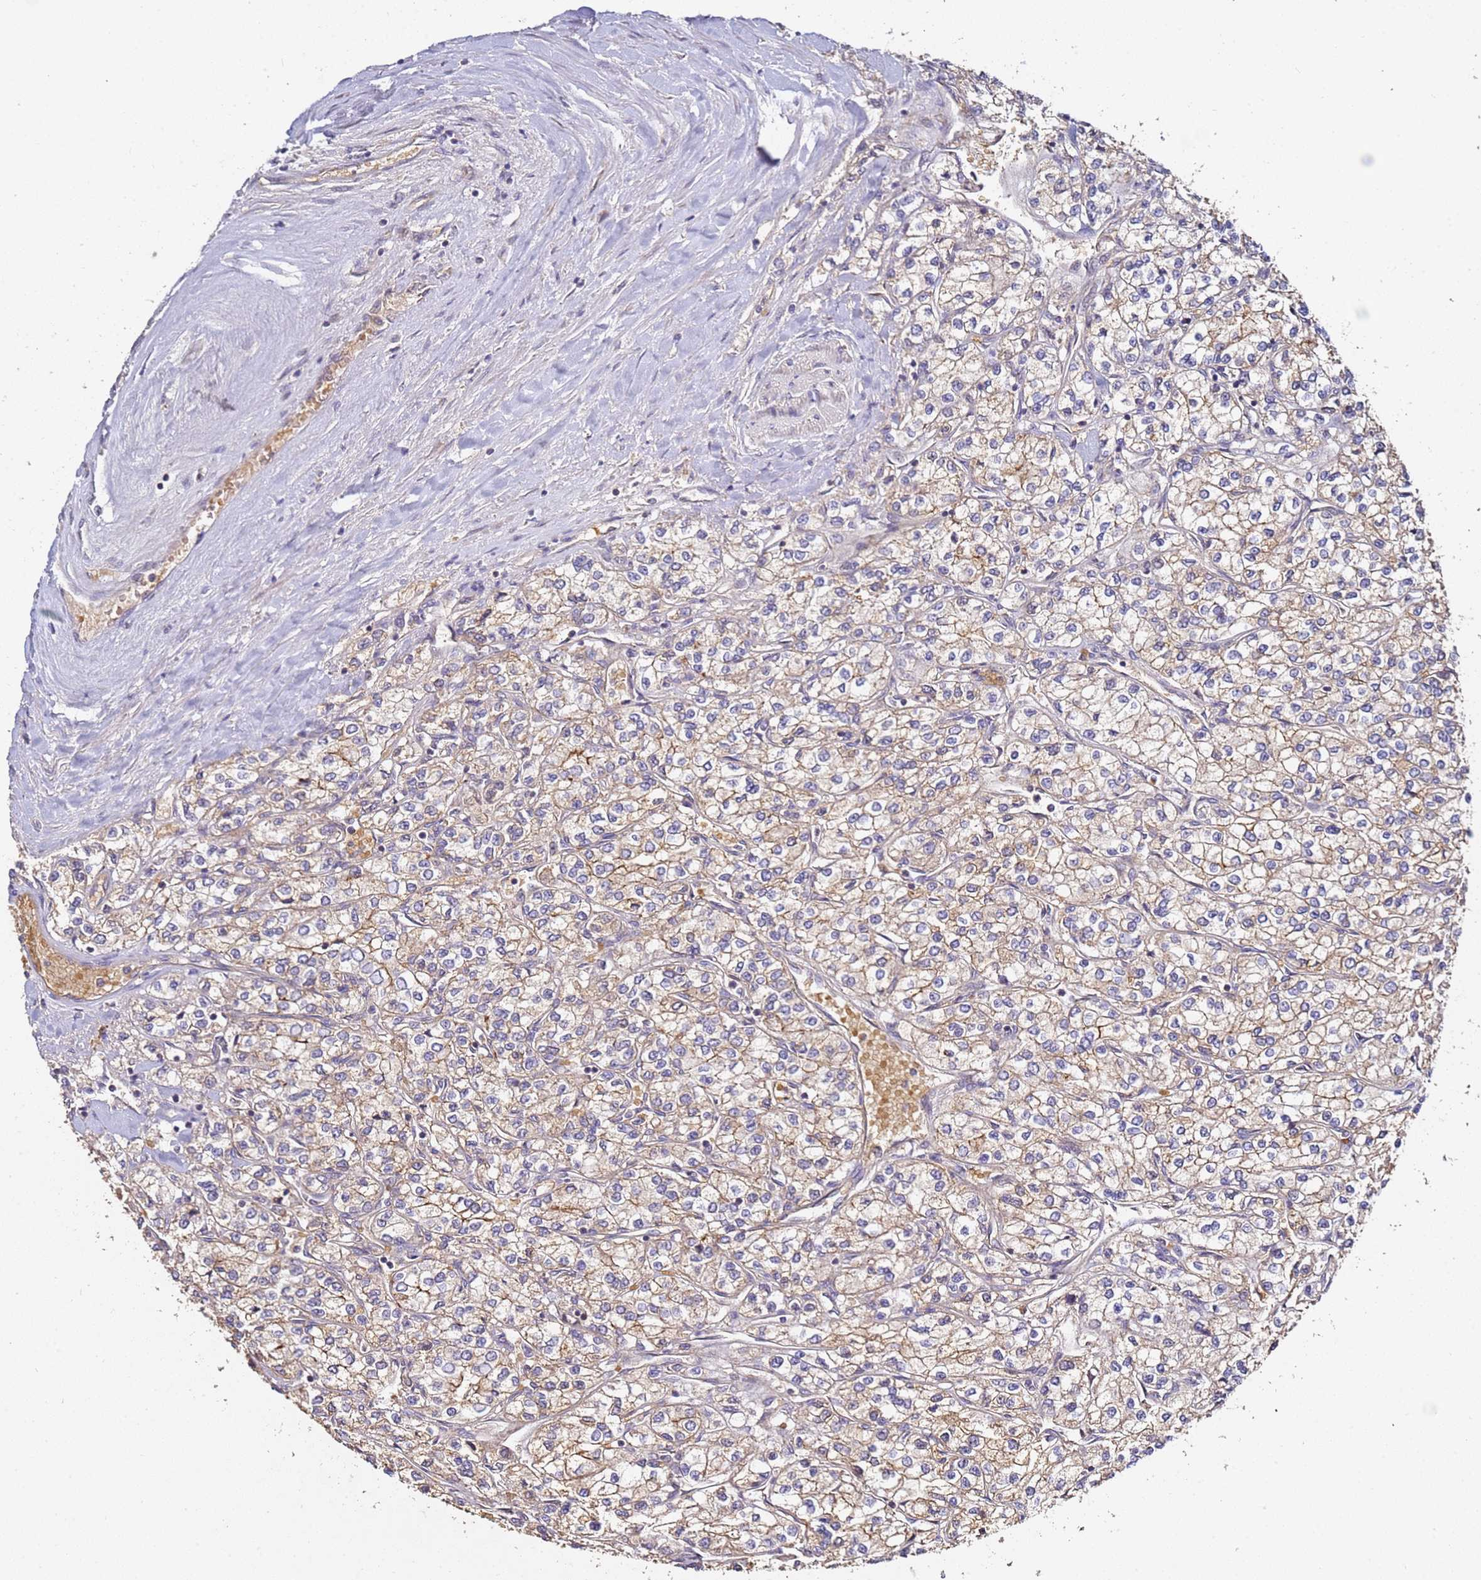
{"staining": {"intensity": "weak", "quantity": "25%-75%", "location": "cytoplasmic/membranous"}, "tissue": "renal cancer", "cell_type": "Tumor cells", "image_type": "cancer", "snomed": [{"axis": "morphology", "description": "Adenocarcinoma, NOS"}, {"axis": "topography", "description": "Kidney"}], "caption": "Weak cytoplasmic/membranous positivity is present in about 25%-75% of tumor cells in adenocarcinoma (renal).", "gene": "OSBPL2", "patient": {"sex": "male", "age": 80}}